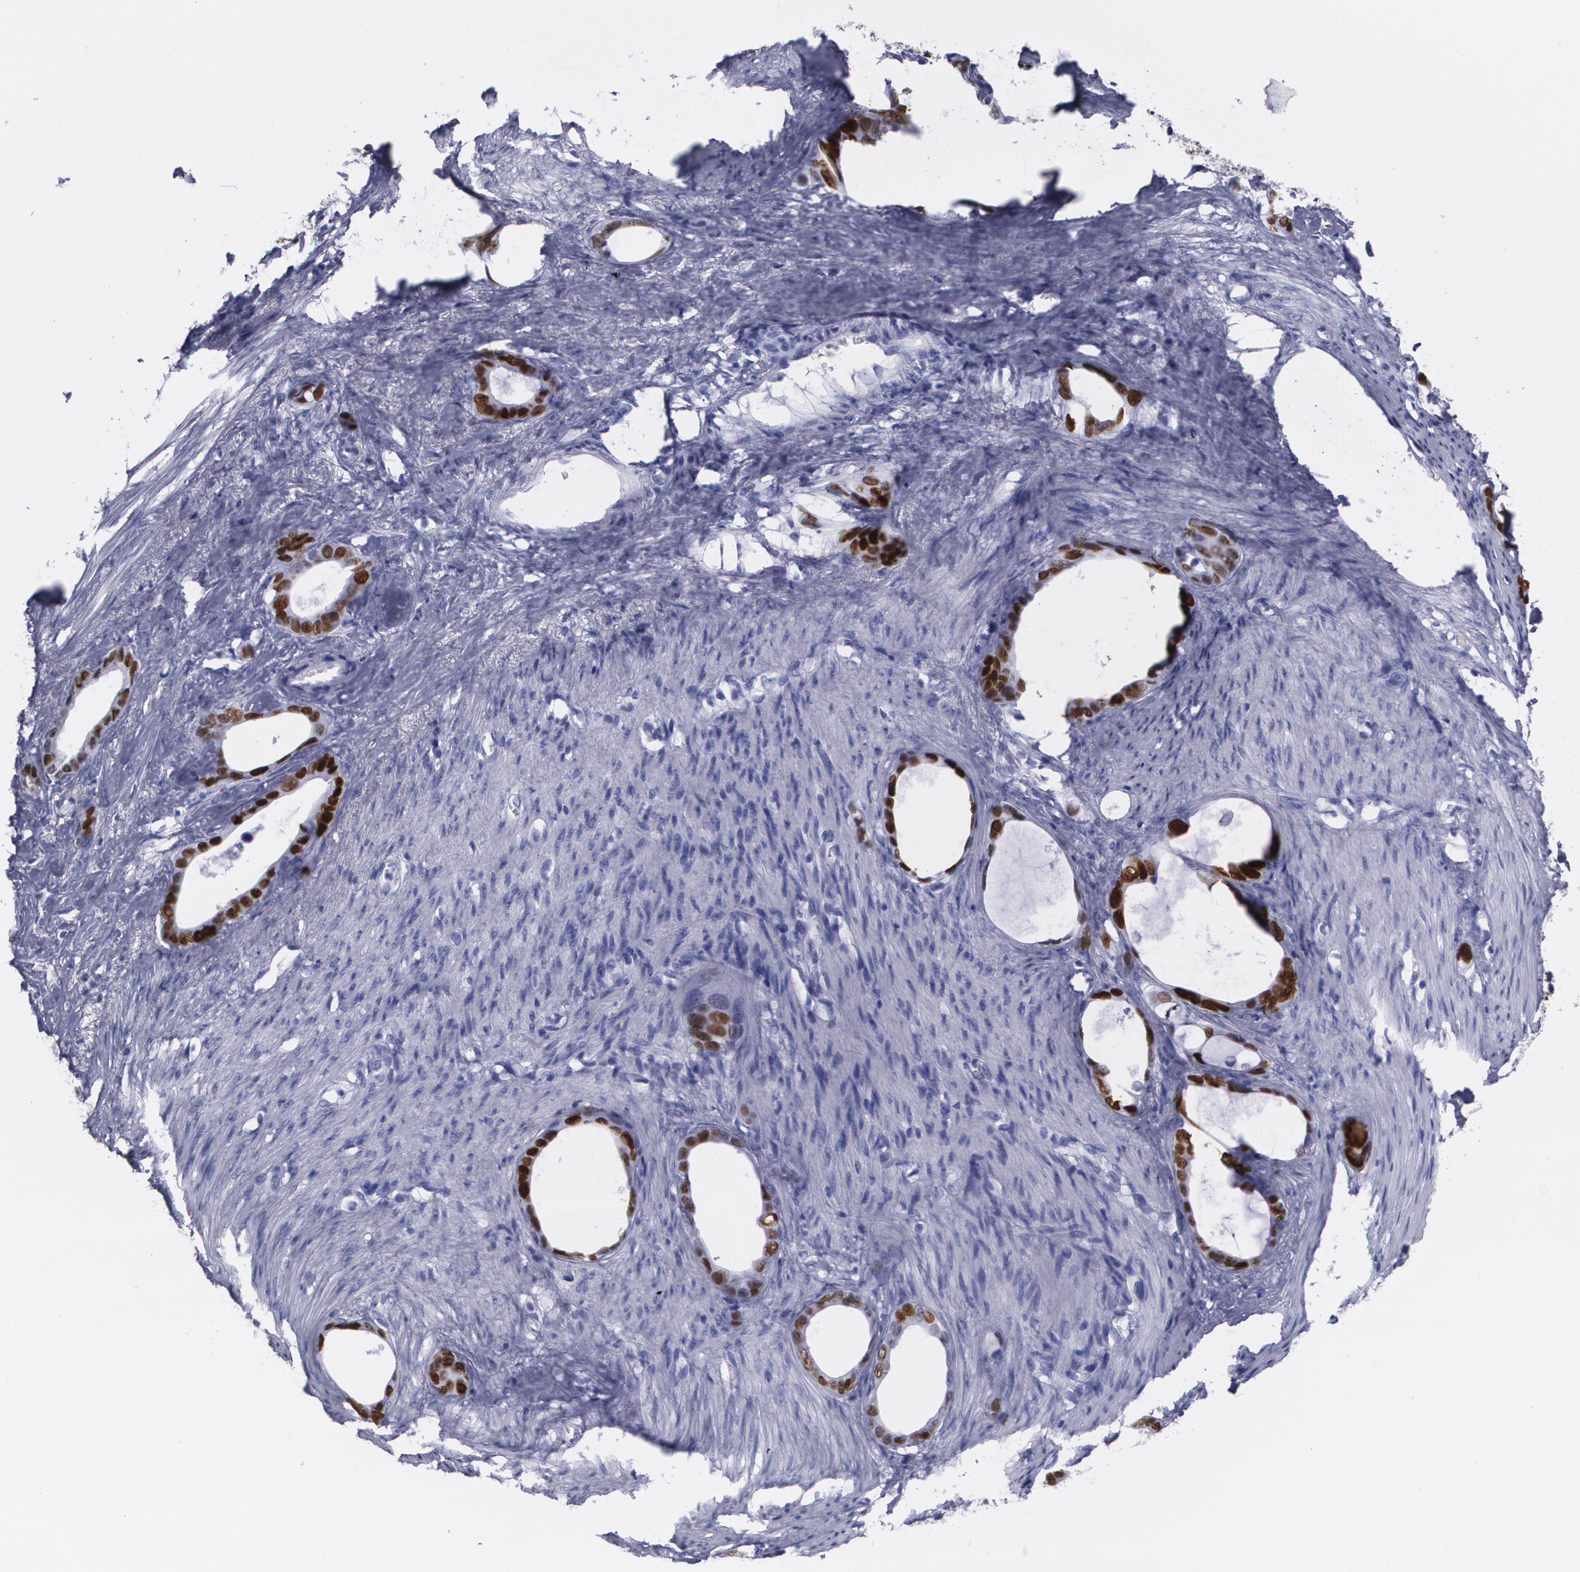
{"staining": {"intensity": "strong", "quantity": ">75%", "location": "nuclear"}, "tissue": "stomach cancer", "cell_type": "Tumor cells", "image_type": "cancer", "snomed": [{"axis": "morphology", "description": "Adenocarcinoma, NOS"}, {"axis": "topography", "description": "Stomach"}], "caption": "A high-resolution histopathology image shows immunohistochemistry (IHC) staining of stomach cancer (adenocarcinoma), which demonstrates strong nuclear expression in about >75% of tumor cells. Using DAB (brown) and hematoxylin (blue) stains, captured at high magnification using brightfield microscopy.", "gene": "TP53", "patient": {"sex": "female", "age": 75}}